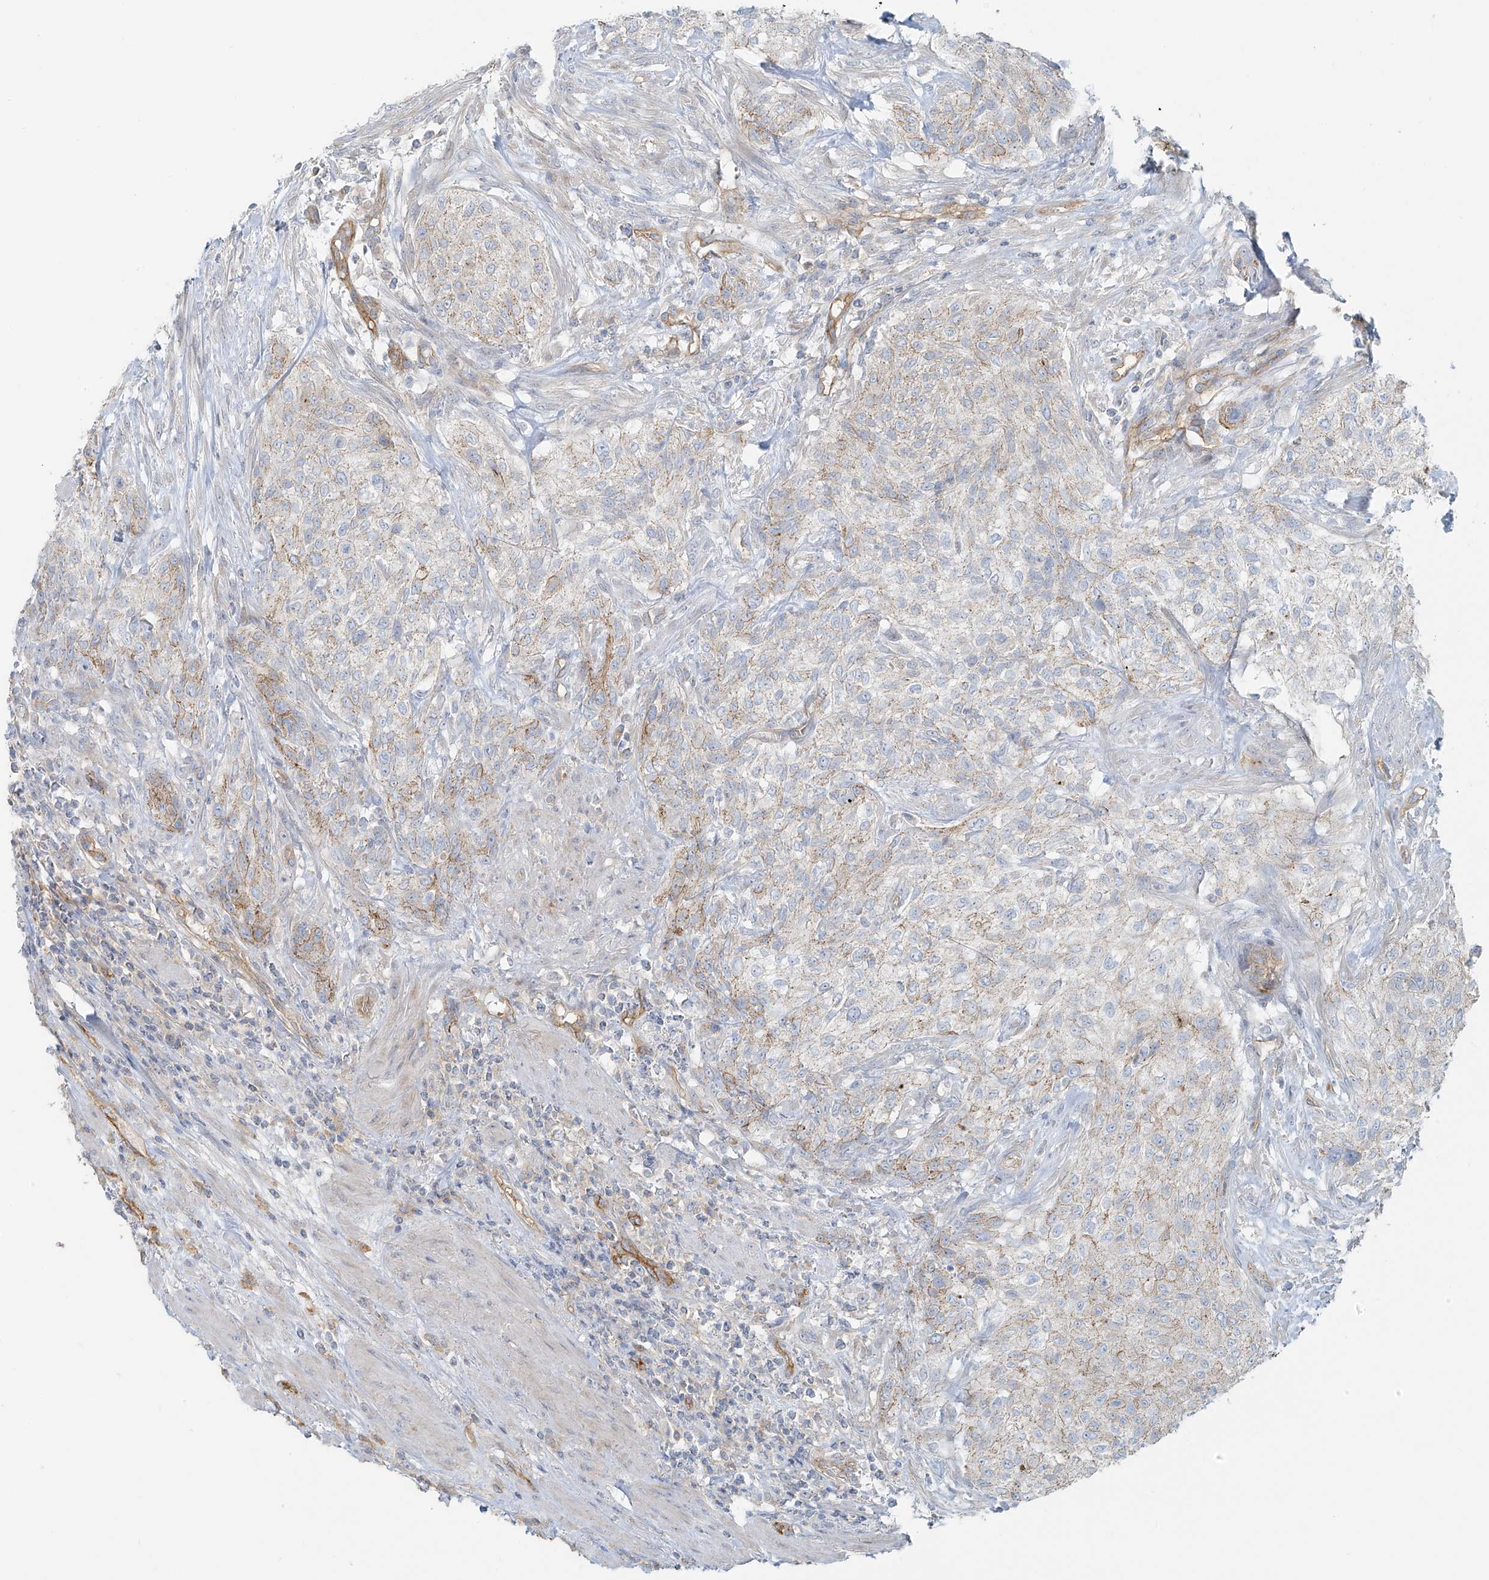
{"staining": {"intensity": "weak", "quantity": "<25%", "location": "cytoplasmic/membranous"}, "tissue": "urothelial cancer", "cell_type": "Tumor cells", "image_type": "cancer", "snomed": [{"axis": "morphology", "description": "Urothelial carcinoma, High grade"}, {"axis": "topography", "description": "Urinary bladder"}], "caption": "This is an immunohistochemistry (IHC) micrograph of urothelial cancer. There is no positivity in tumor cells.", "gene": "VAMP5", "patient": {"sex": "male", "age": 35}}